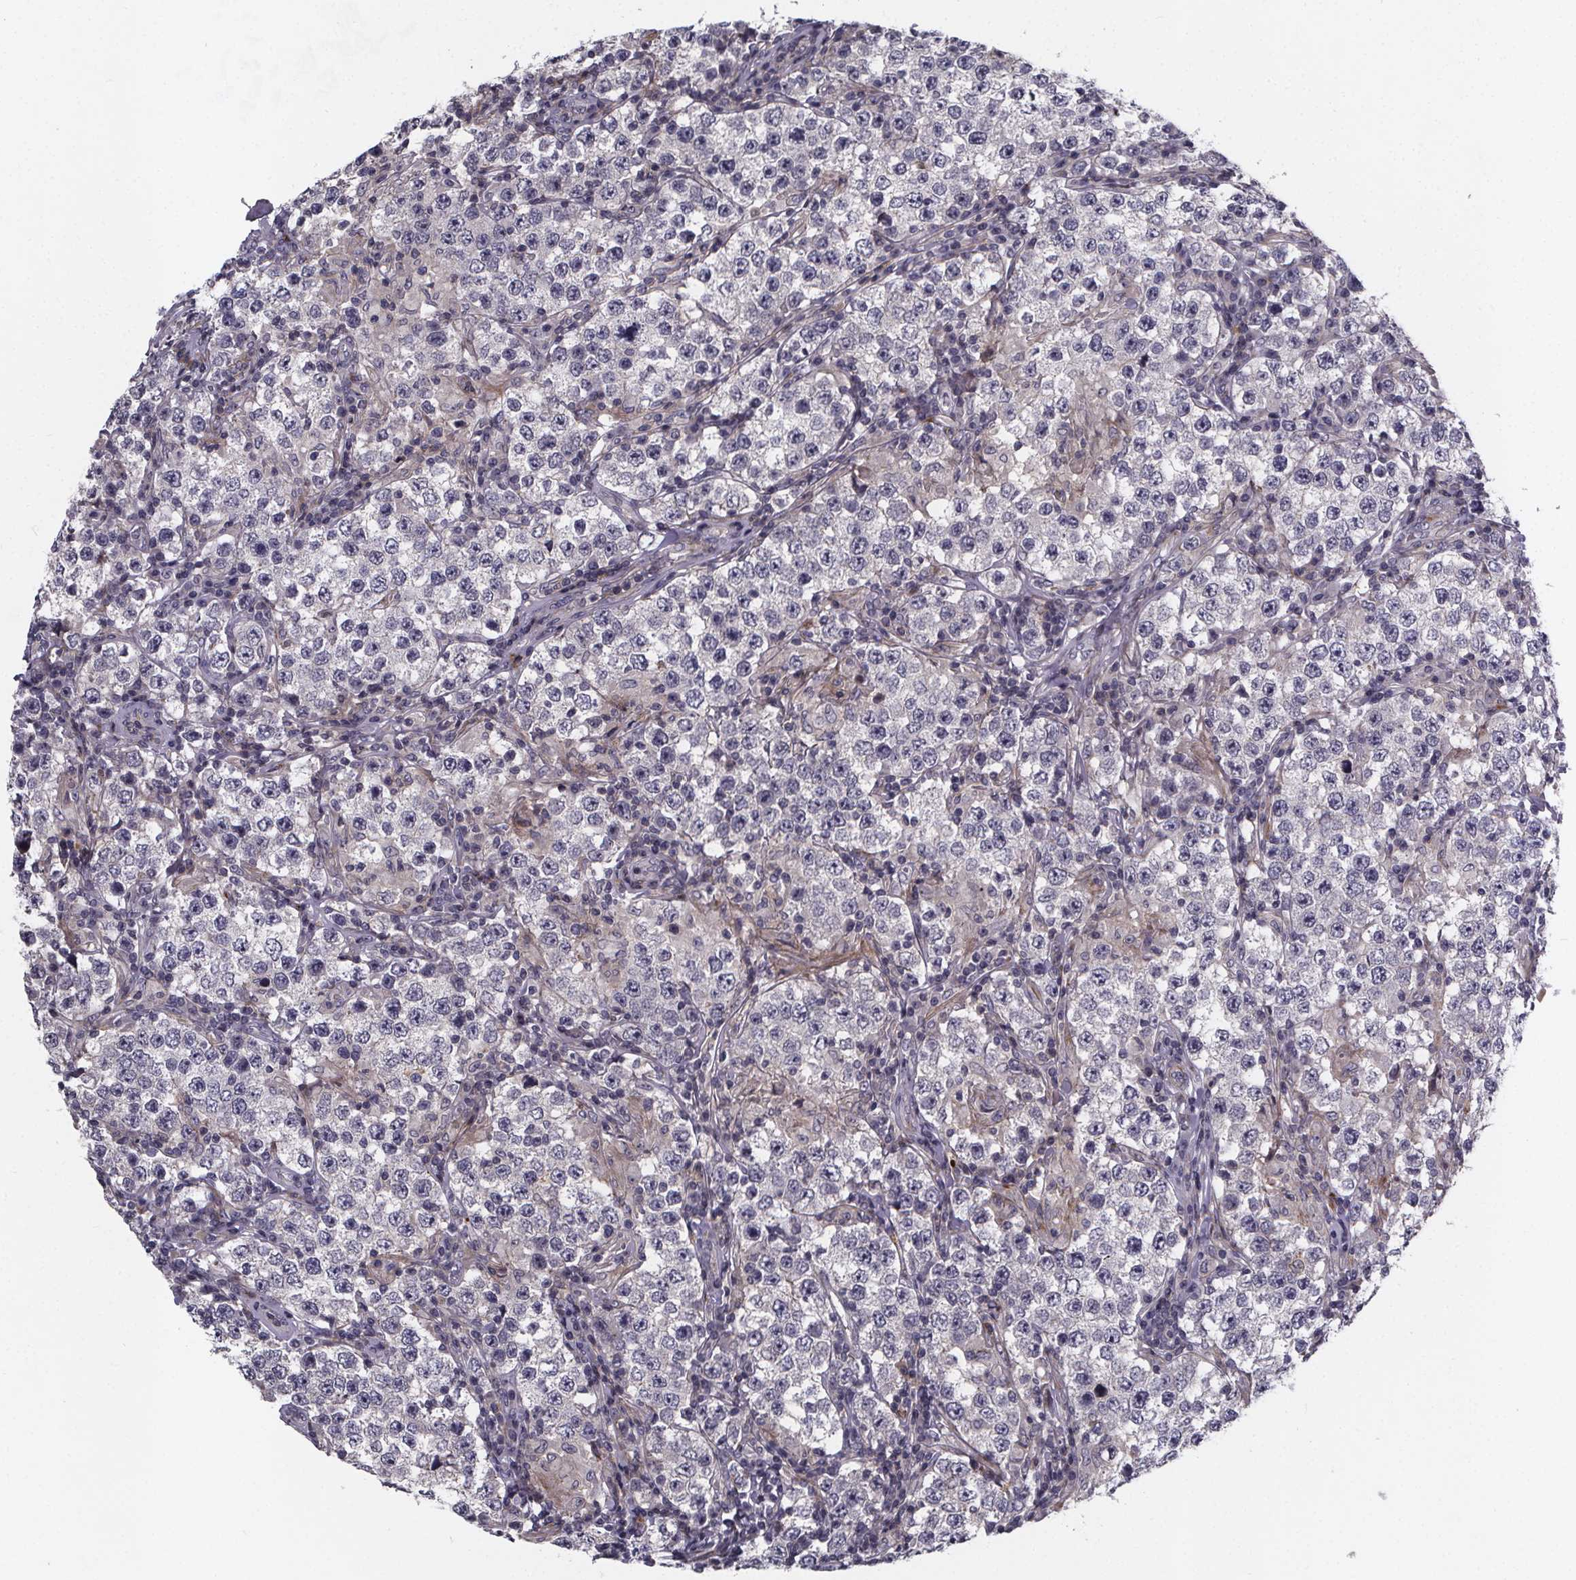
{"staining": {"intensity": "negative", "quantity": "none", "location": "none"}, "tissue": "testis cancer", "cell_type": "Tumor cells", "image_type": "cancer", "snomed": [{"axis": "morphology", "description": "Seminoma, NOS"}, {"axis": "morphology", "description": "Carcinoma, Embryonal, NOS"}, {"axis": "topography", "description": "Testis"}], "caption": "IHC photomicrograph of human testis cancer stained for a protein (brown), which demonstrates no staining in tumor cells. Nuclei are stained in blue.", "gene": "FBXW2", "patient": {"sex": "male", "age": 41}}